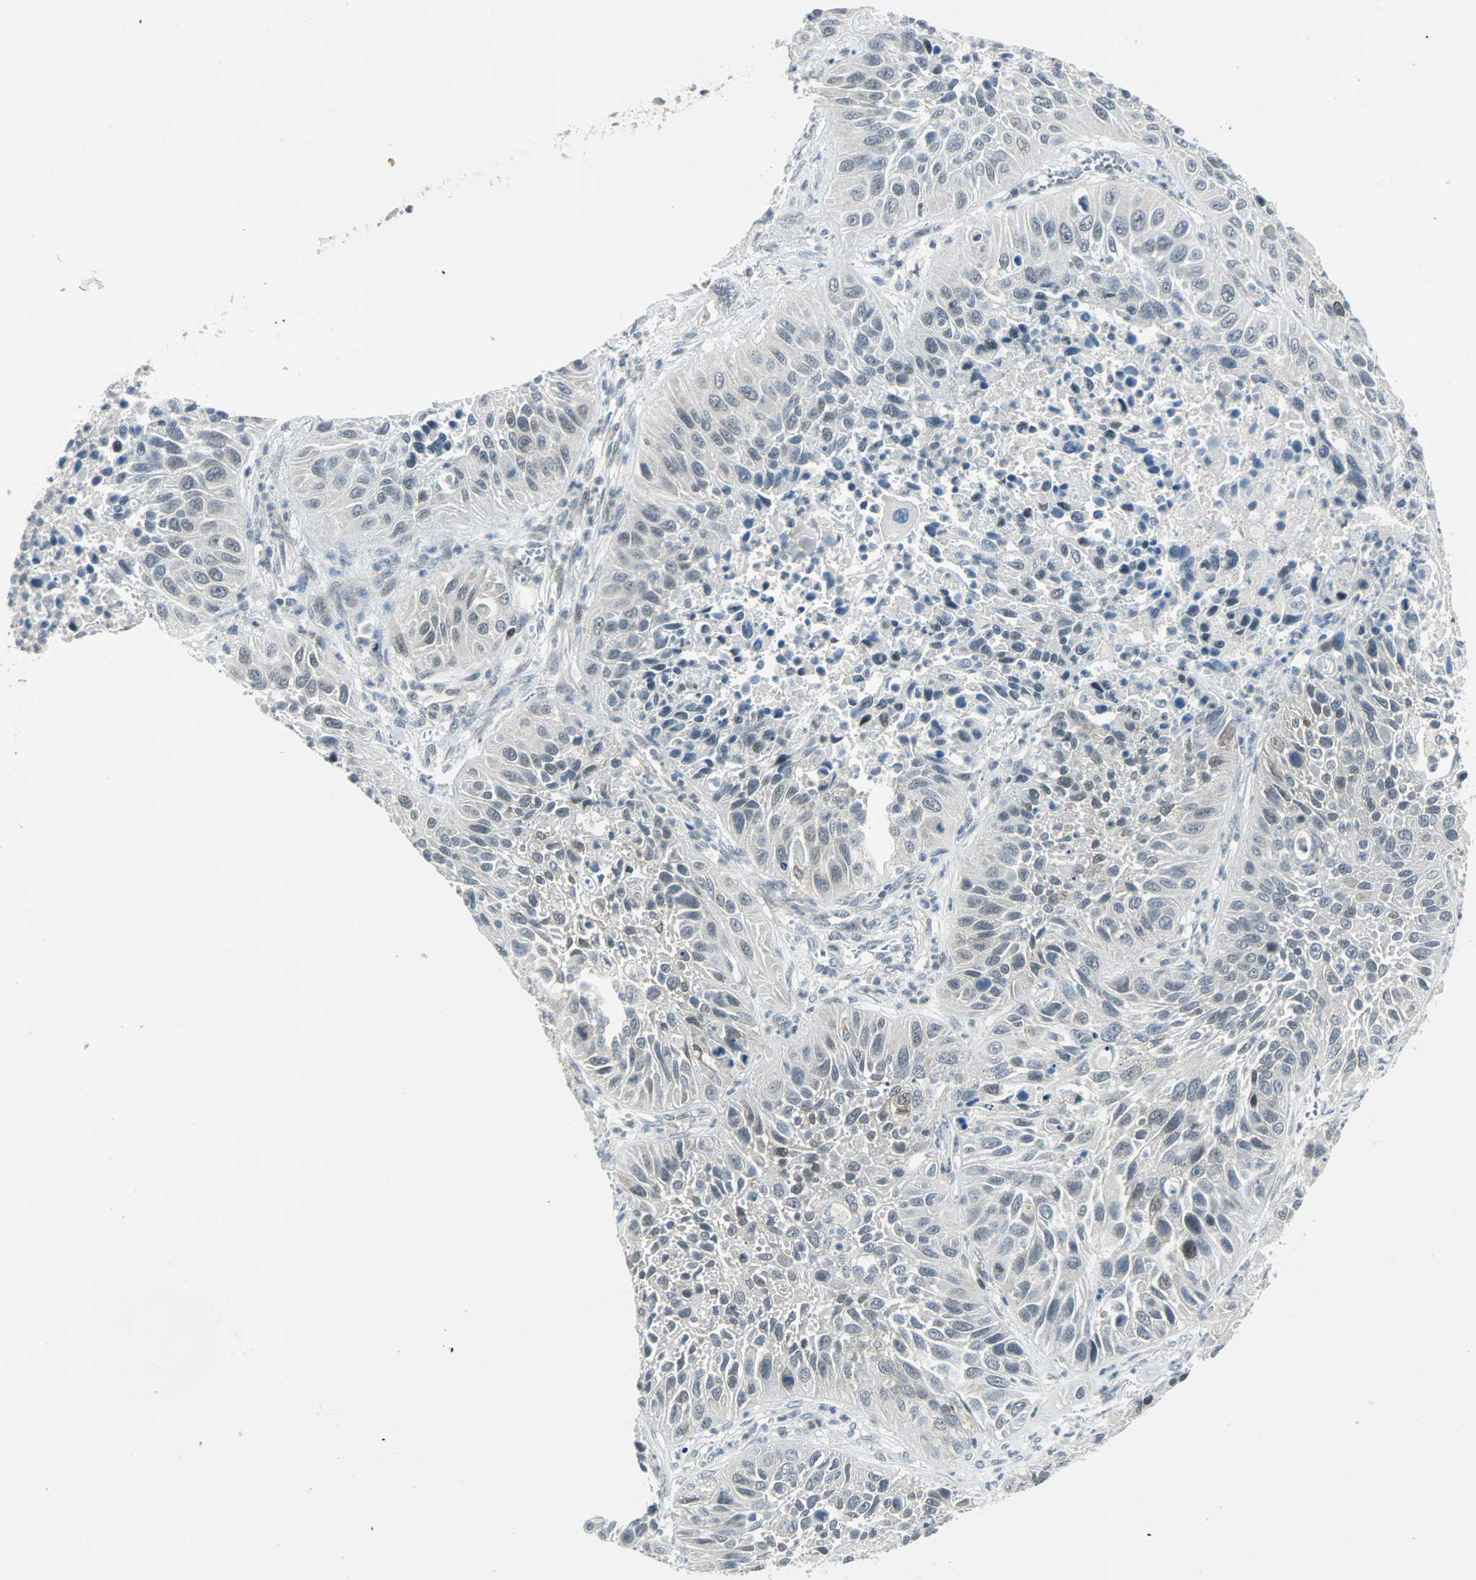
{"staining": {"intensity": "weak", "quantity": "<25%", "location": "cytoplasmic/membranous"}, "tissue": "lung cancer", "cell_type": "Tumor cells", "image_type": "cancer", "snomed": [{"axis": "morphology", "description": "Squamous cell carcinoma, NOS"}, {"axis": "topography", "description": "Lung"}], "caption": "Protein analysis of squamous cell carcinoma (lung) shows no significant expression in tumor cells.", "gene": "IL15", "patient": {"sex": "female", "age": 76}}